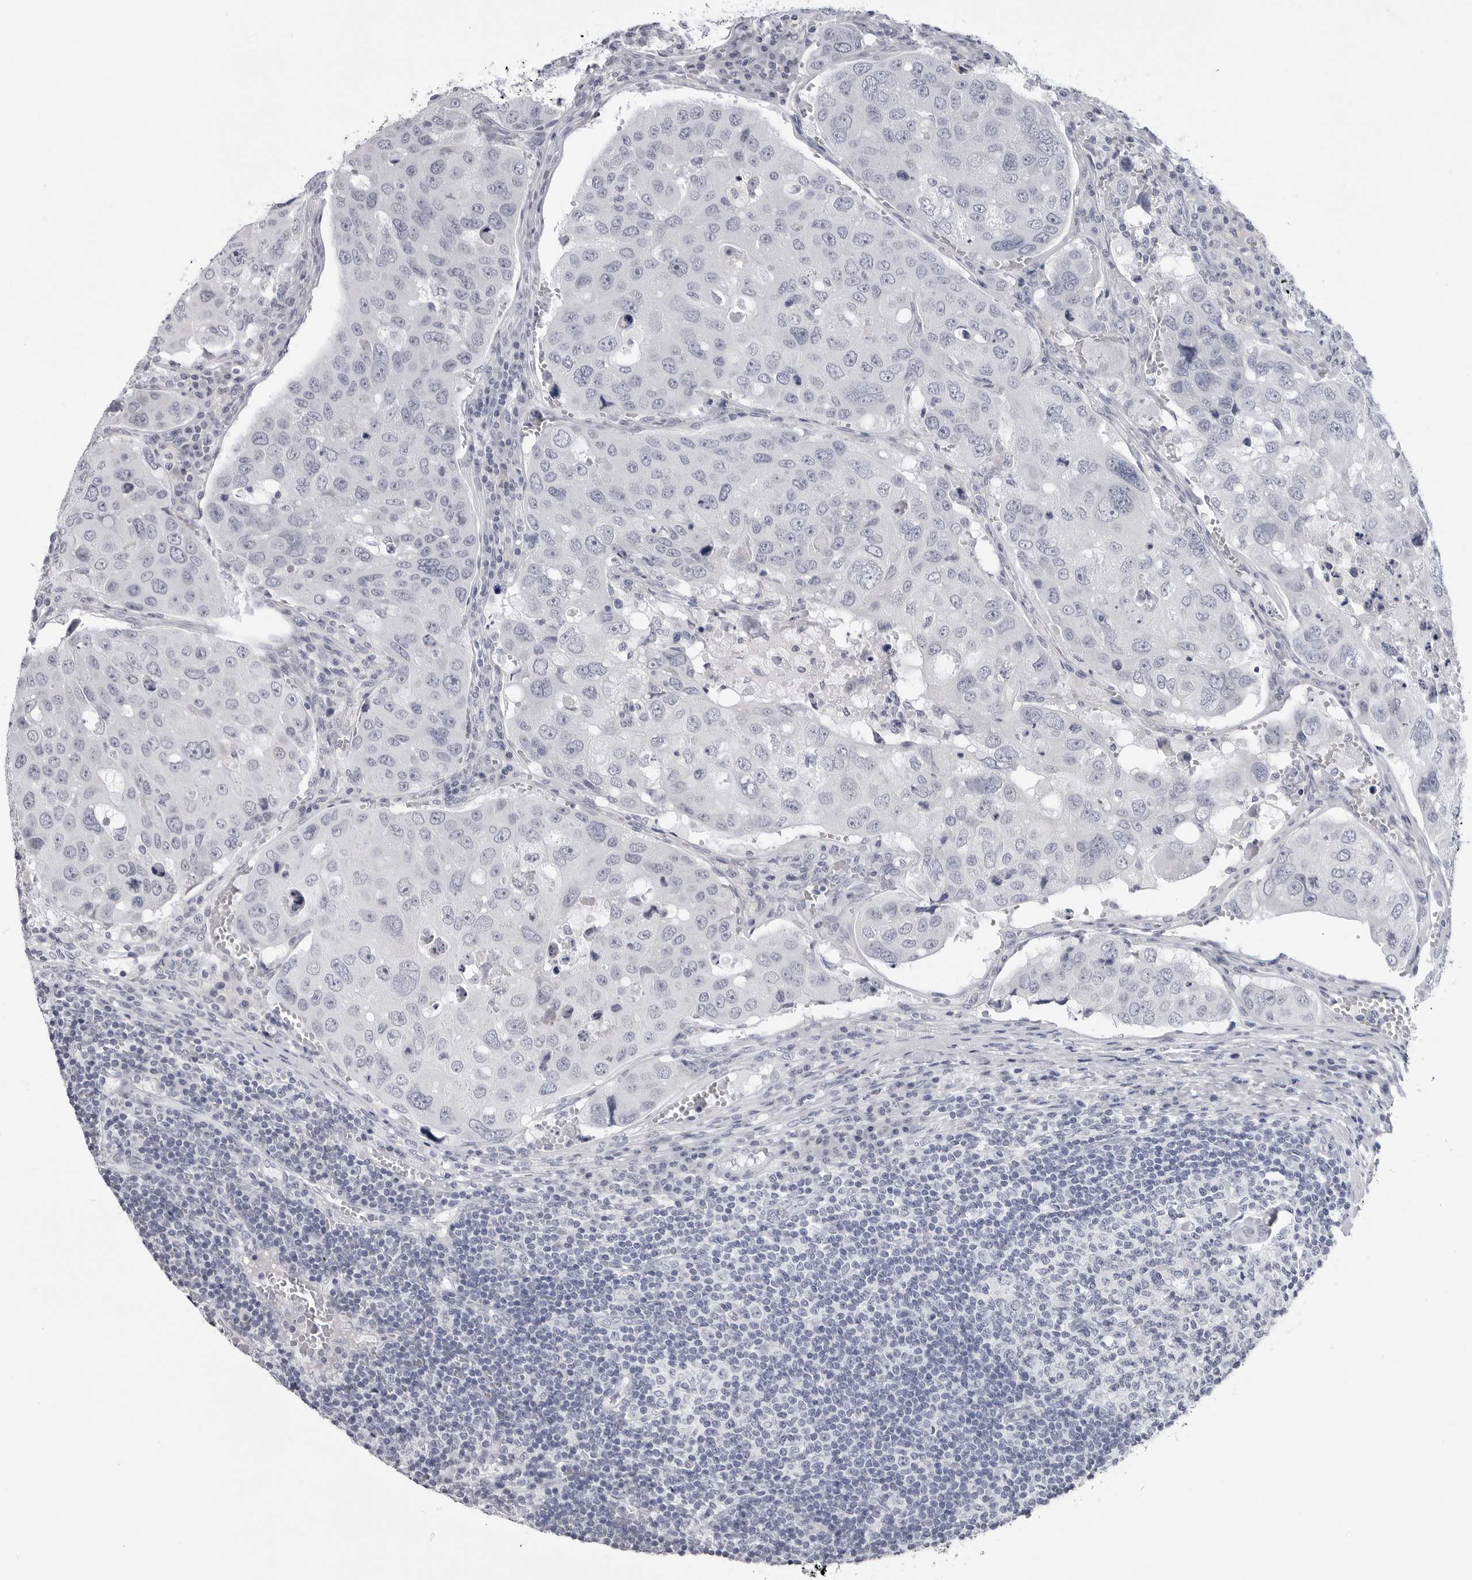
{"staining": {"intensity": "negative", "quantity": "none", "location": "none"}, "tissue": "urothelial cancer", "cell_type": "Tumor cells", "image_type": "cancer", "snomed": [{"axis": "morphology", "description": "Urothelial carcinoma, High grade"}, {"axis": "topography", "description": "Lymph node"}, {"axis": "topography", "description": "Urinary bladder"}], "caption": "Immunohistochemistry (IHC) micrograph of neoplastic tissue: urothelial carcinoma (high-grade) stained with DAB (3,3'-diaminobenzidine) demonstrates no significant protein positivity in tumor cells.", "gene": "PGA3", "patient": {"sex": "male", "age": 51}}